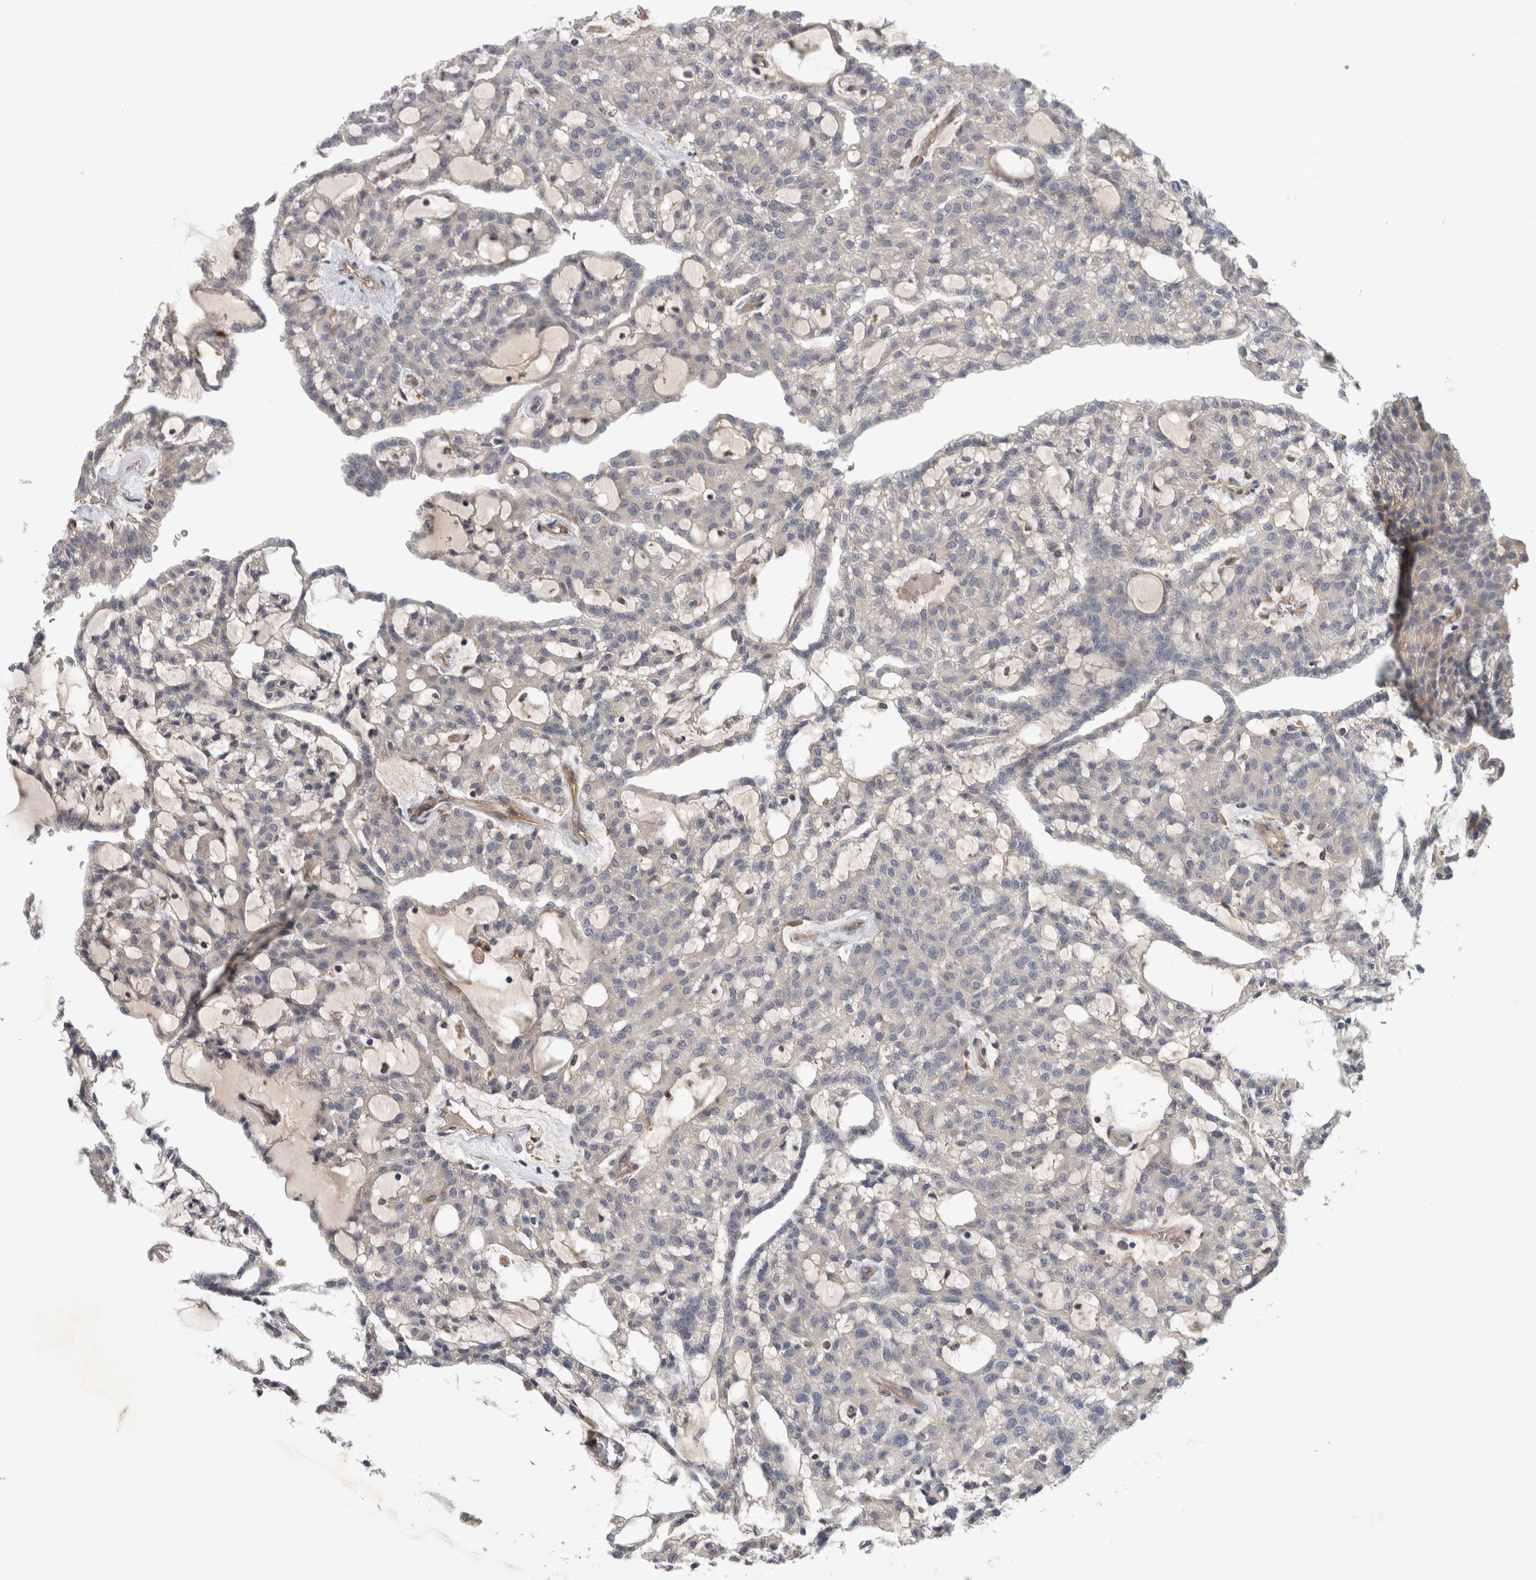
{"staining": {"intensity": "negative", "quantity": "none", "location": "none"}, "tissue": "renal cancer", "cell_type": "Tumor cells", "image_type": "cancer", "snomed": [{"axis": "morphology", "description": "Adenocarcinoma, NOS"}, {"axis": "topography", "description": "Kidney"}], "caption": "IHC of adenocarcinoma (renal) reveals no positivity in tumor cells.", "gene": "ANKFY1", "patient": {"sex": "male", "age": 63}}